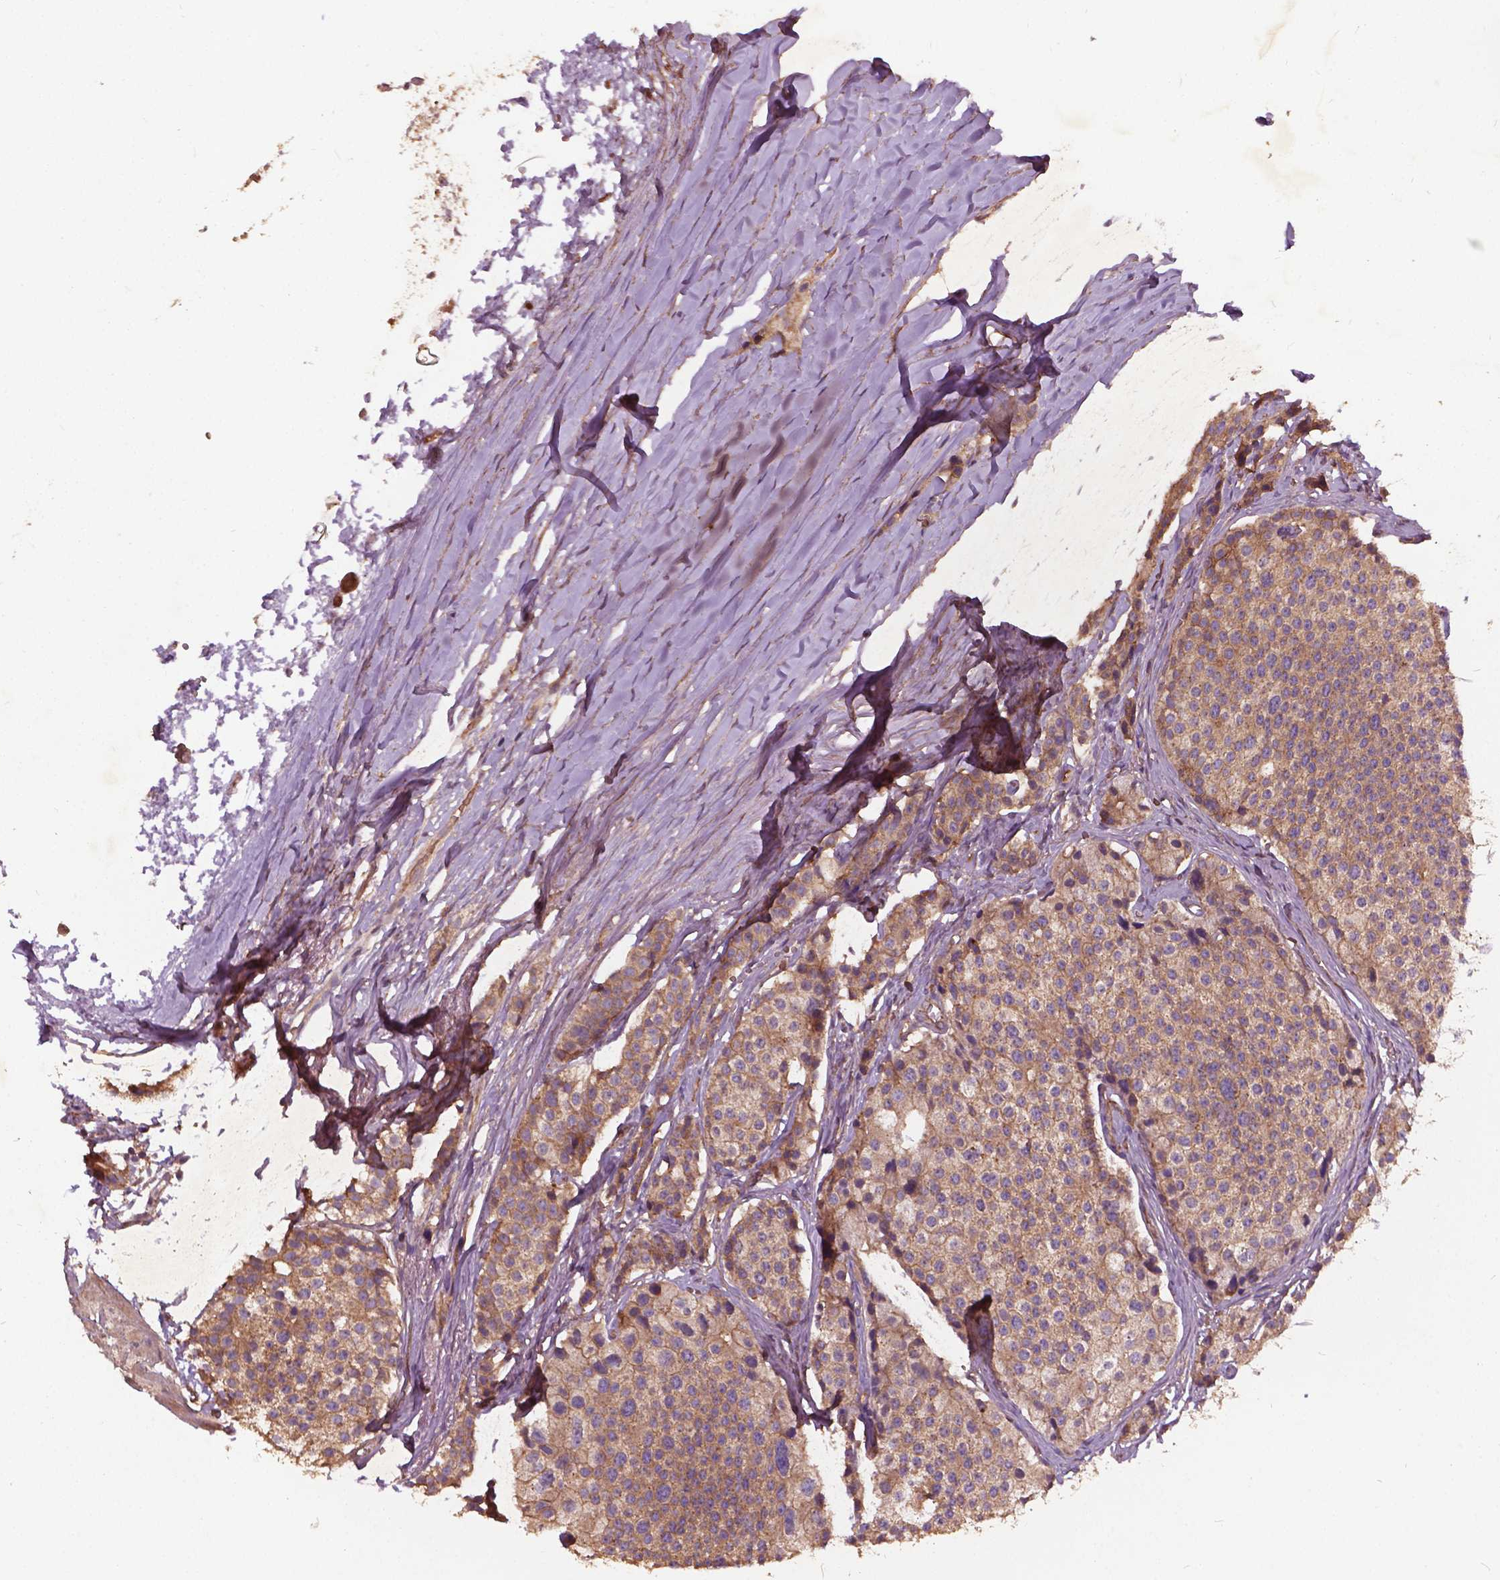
{"staining": {"intensity": "moderate", "quantity": ">75%", "location": "cytoplasmic/membranous"}, "tissue": "carcinoid", "cell_type": "Tumor cells", "image_type": "cancer", "snomed": [{"axis": "morphology", "description": "Carcinoid, malignant, NOS"}, {"axis": "topography", "description": "Small intestine"}], "caption": "Brown immunohistochemical staining in carcinoid reveals moderate cytoplasmic/membranous staining in approximately >75% of tumor cells.", "gene": "UBXN2A", "patient": {"sex": "female", "age": 65}}